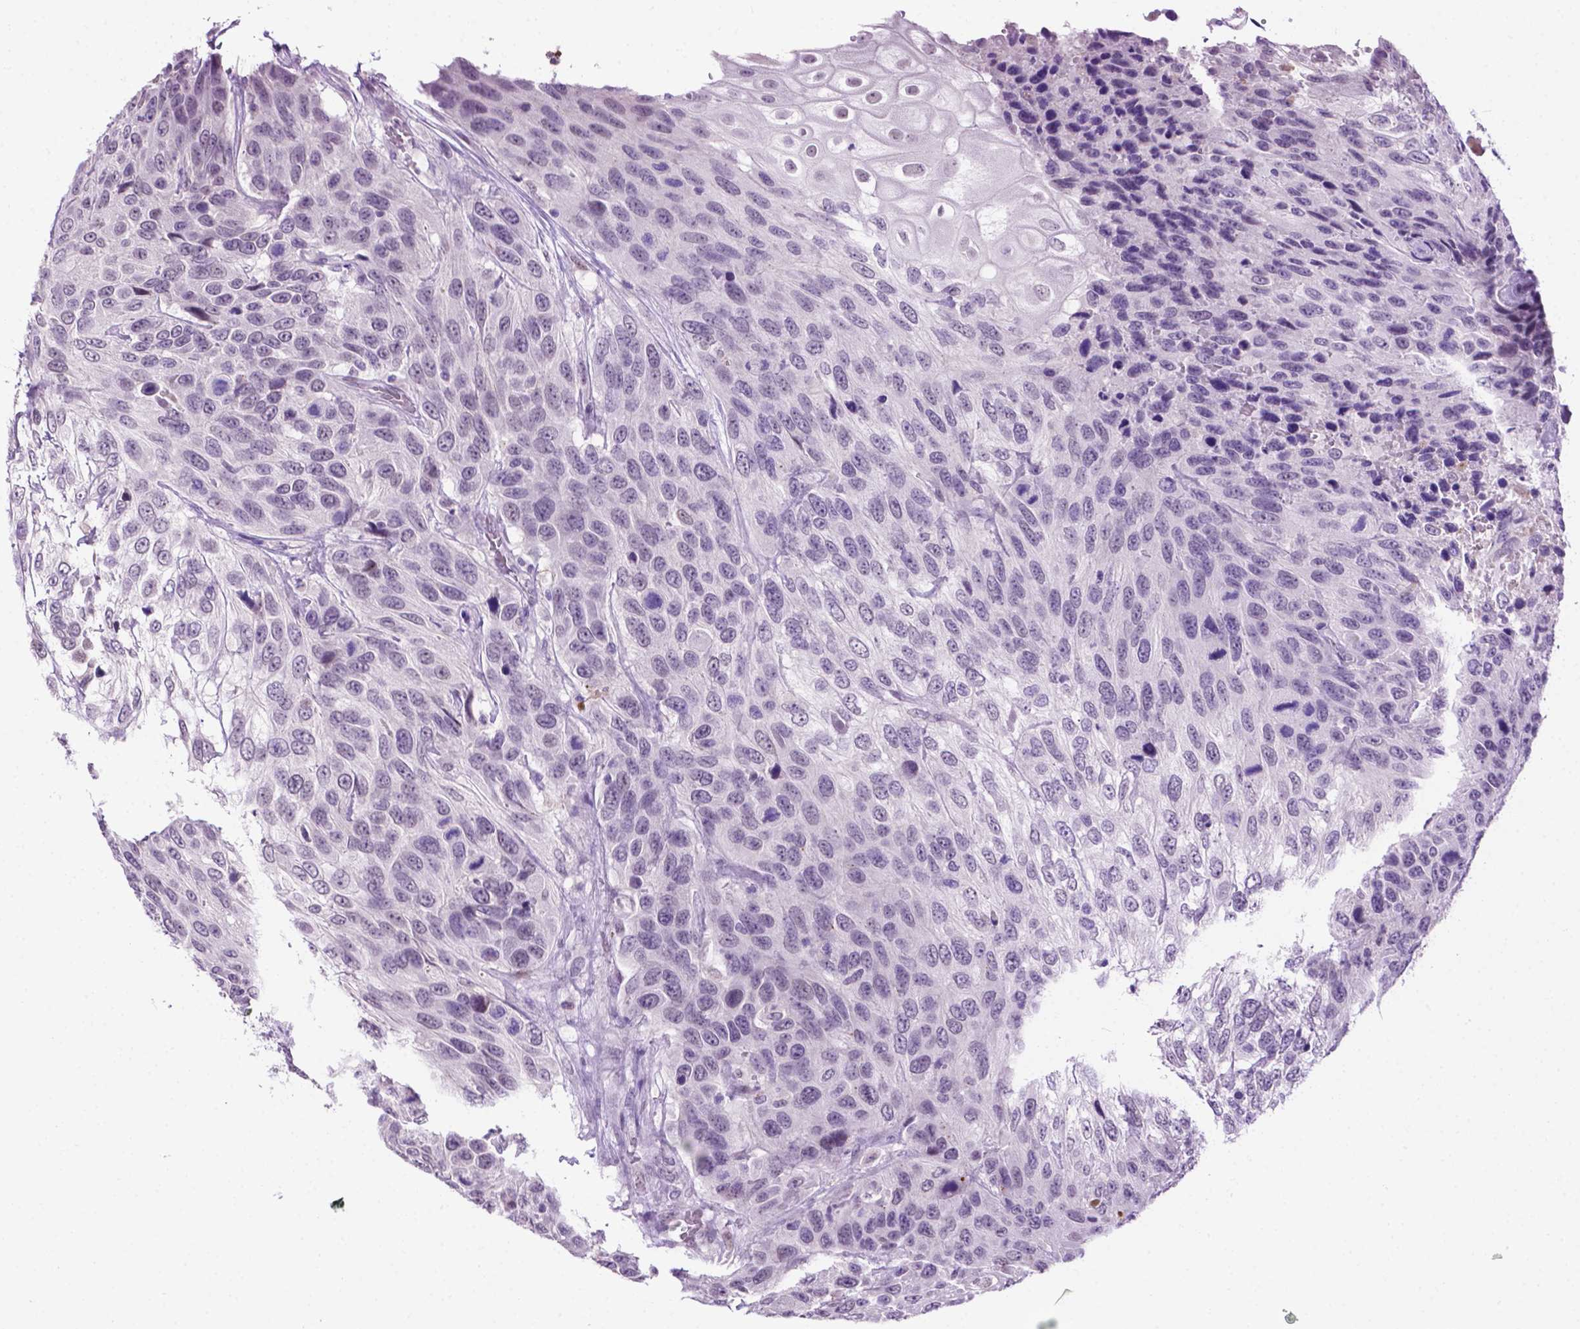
{"staining": {"intensity": "negative", "quantity": "none", "location": "none"}, "tissue": "urothelial cancer", "cell_type": "Tumor cells", "image_type": "cancer", "snomed": [{"axis": "morphology", "description": "Urothelial carcinoma, High grade"}, {"axis": "topography", "description": "Urinary bladder"}], "caption": "Immunohistochemical staining of human urothelial cancer exhibits no significant expression in tumor cells. Nuclei are stained in blue.", "gene": "MMP27", "patient": {"sex": "female", "age": 70}}